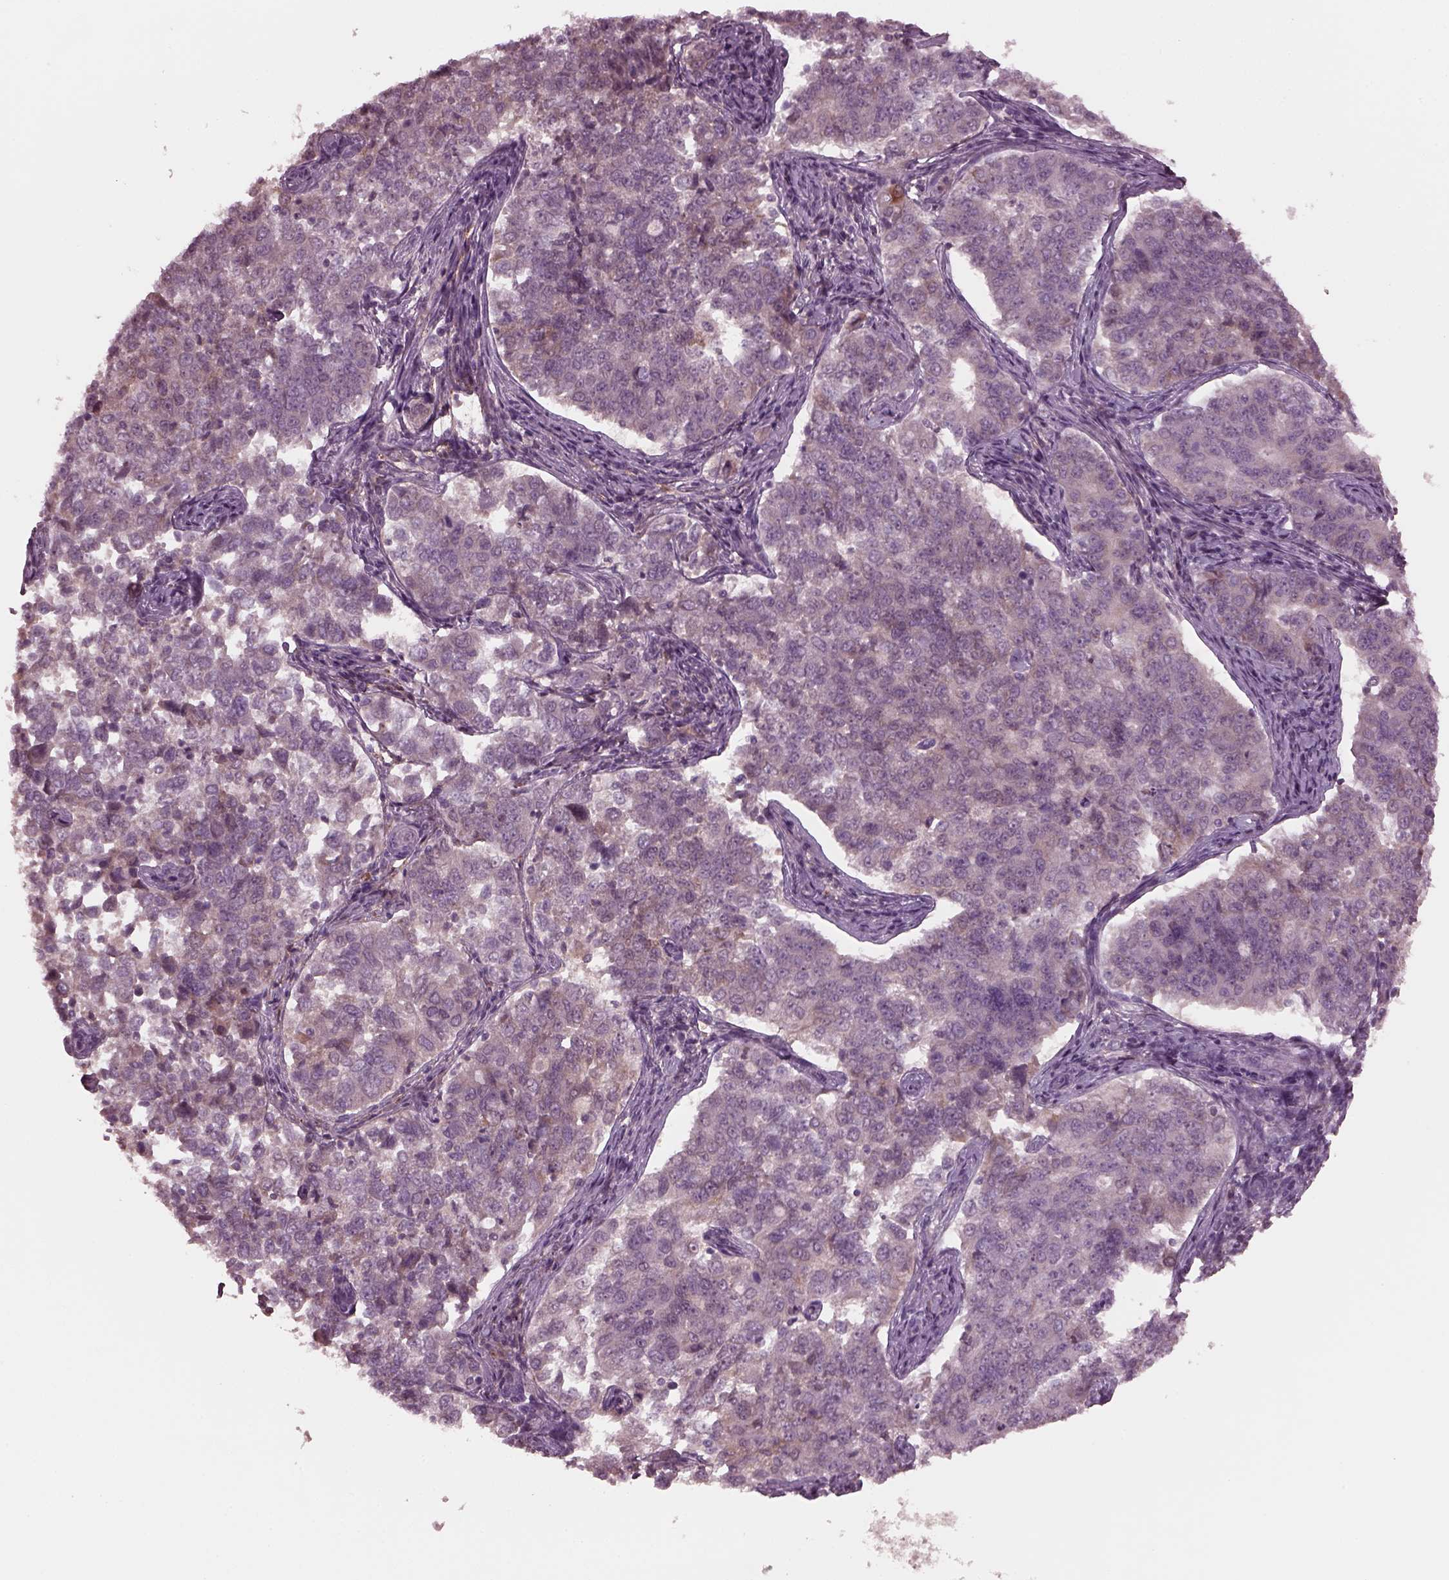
{"staining": {"intensity": "negative", "quantity": "none", "location": "none"}, "tissue": "endometrial cancer", "cell_type": "Tumor cells", "image_type": "cancer", "snomed": [{"axis": "morphology", "description": "Adenocarcinoma, NOS"}, {"axis": "topography", "description": "Endometrium"}], "caption": "The histopathology image exhibits no significant staining in tumor cells of endometrial adenocarcinoma.", "gene": "PORCN", "patient": {"sex": "female", "age": 43}}